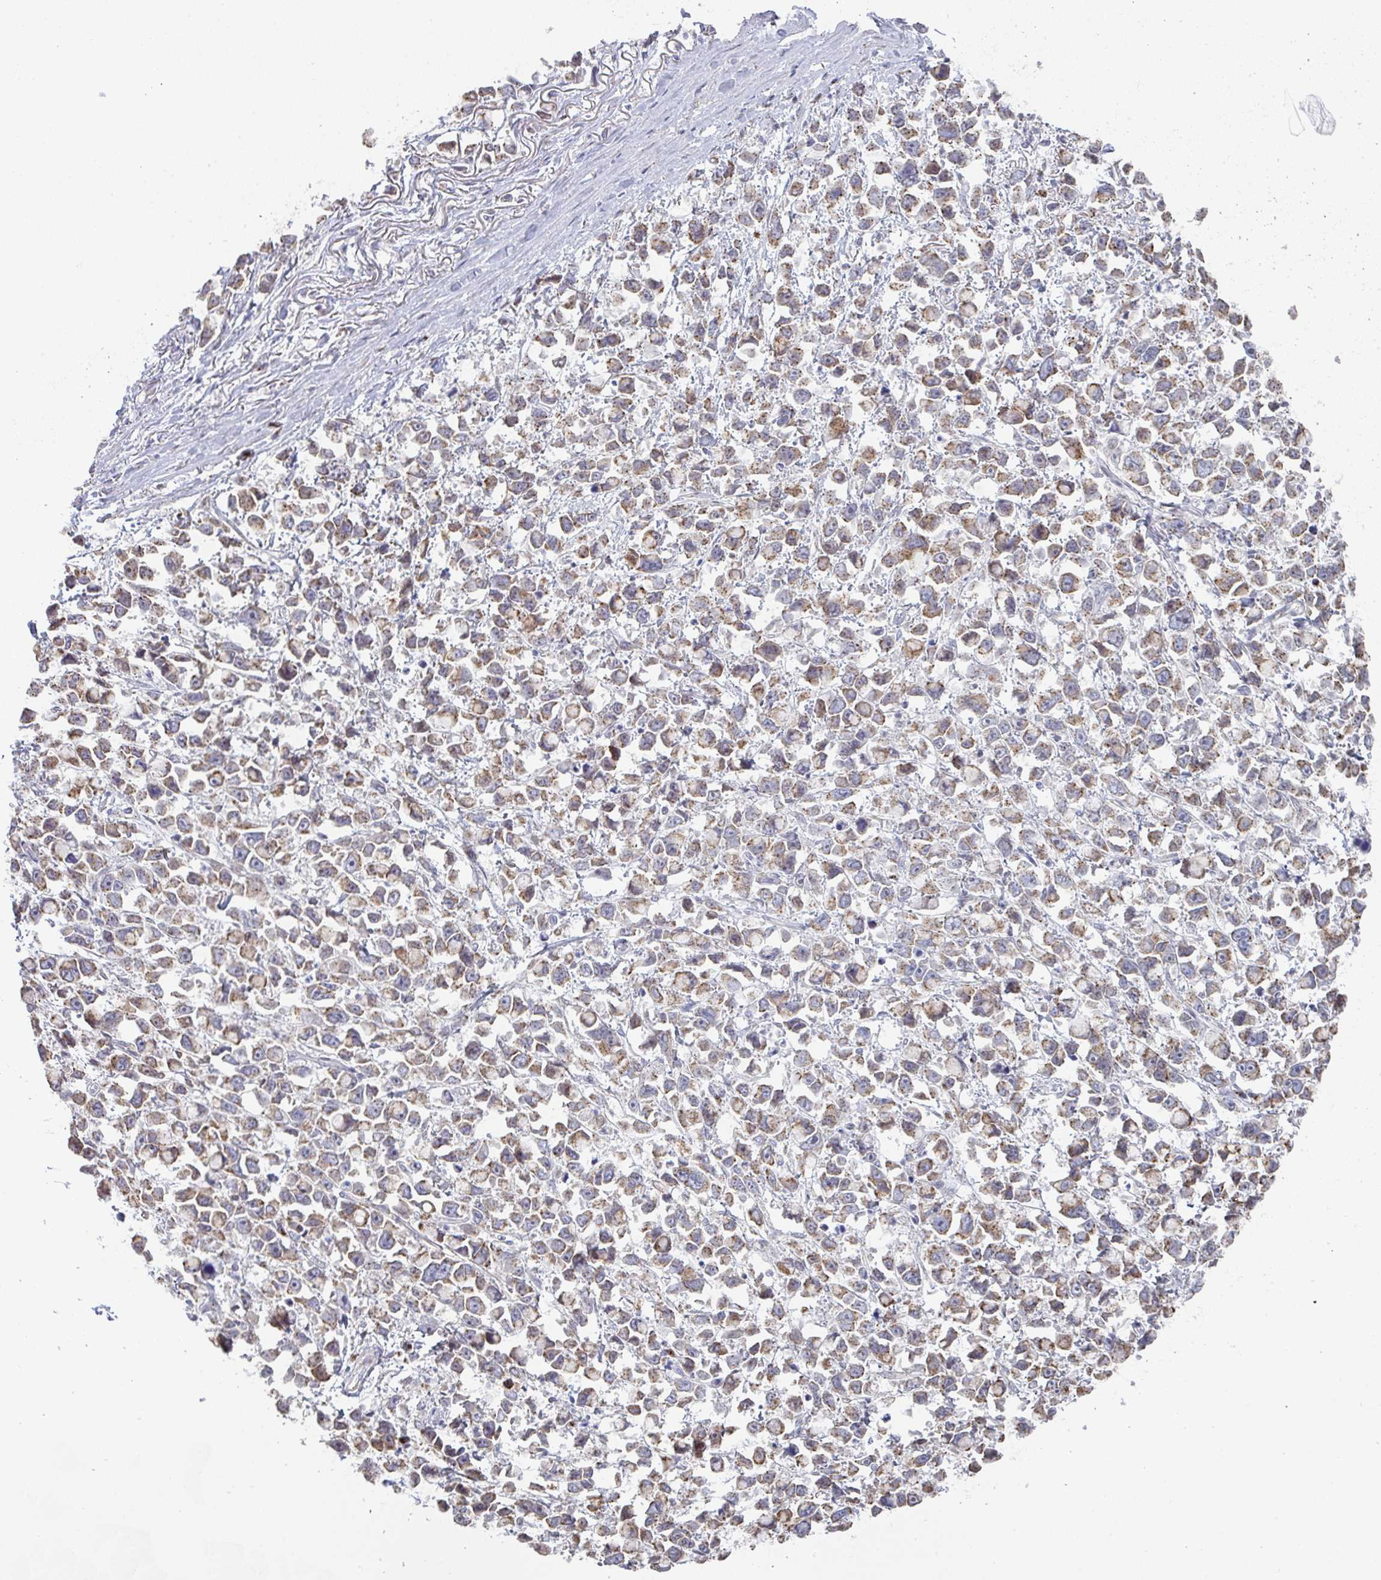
{"staining": {"intensity": "moderate", "quantity": "25%-75%", "location": "cytoplasmic/membranous"}, "tissue": "stomach cancer", "cell_type": "Tumor cells", "image_type": "cancer", "snomed": [{"axis": "morphology", "description": "Adenocarcinoma, NOS"}, {"axis": "topography", "description": "Stomach"}], "caption": "The photomicrograph displays immunohistochemical staining of stomach cancer (adenocarcinoma). There is moderate cytoplasmic/membranous staining is appreciated in approximately 25%-75% of tumor cells.", "gene": "ZNF526", "patient": {"sex": "female", "age": 81}}